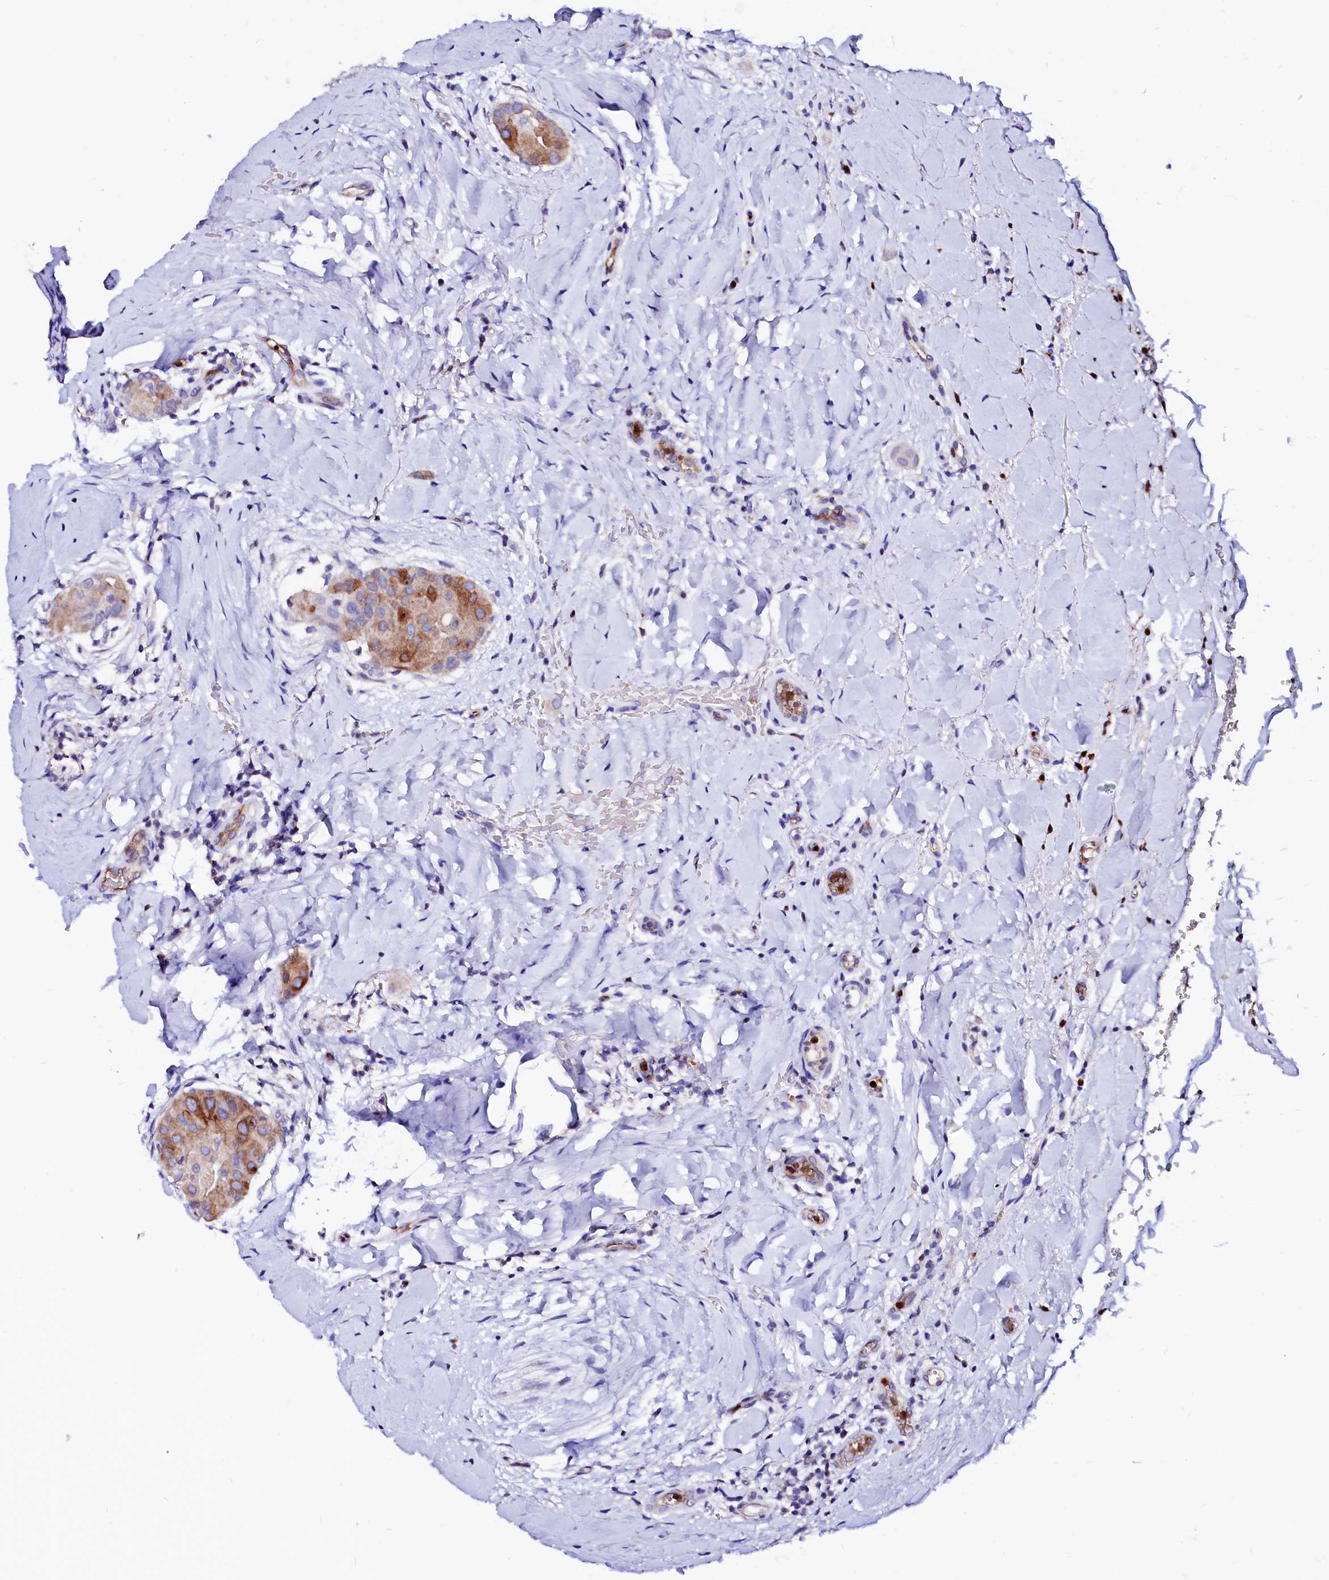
{"staining": {"intensity": "moderate", "quantity": ">75%", "location": "cytoplasmic/membranous"}, "tissue": "thyroid cancer", "cell_type": "Tumor cells", "image_type": "cancer", "snomed": [{"axis": "morphology", "description": "Papillary adenocarcinoma, NOS"}, {"axis": "topography", "description": "Thyroid gland"}], "caption": "Brown immunohistochemical staining in human papillary adenocarcinoma (thyroid) displays moderate cytoplasmic/membranous expression in approximately >75% of tumor cells. (brown staining indicates protein expression, while blue staining denotes nuclei).", "gene": "RAB27A", "patient": {"sex": "male", "age": 33}}